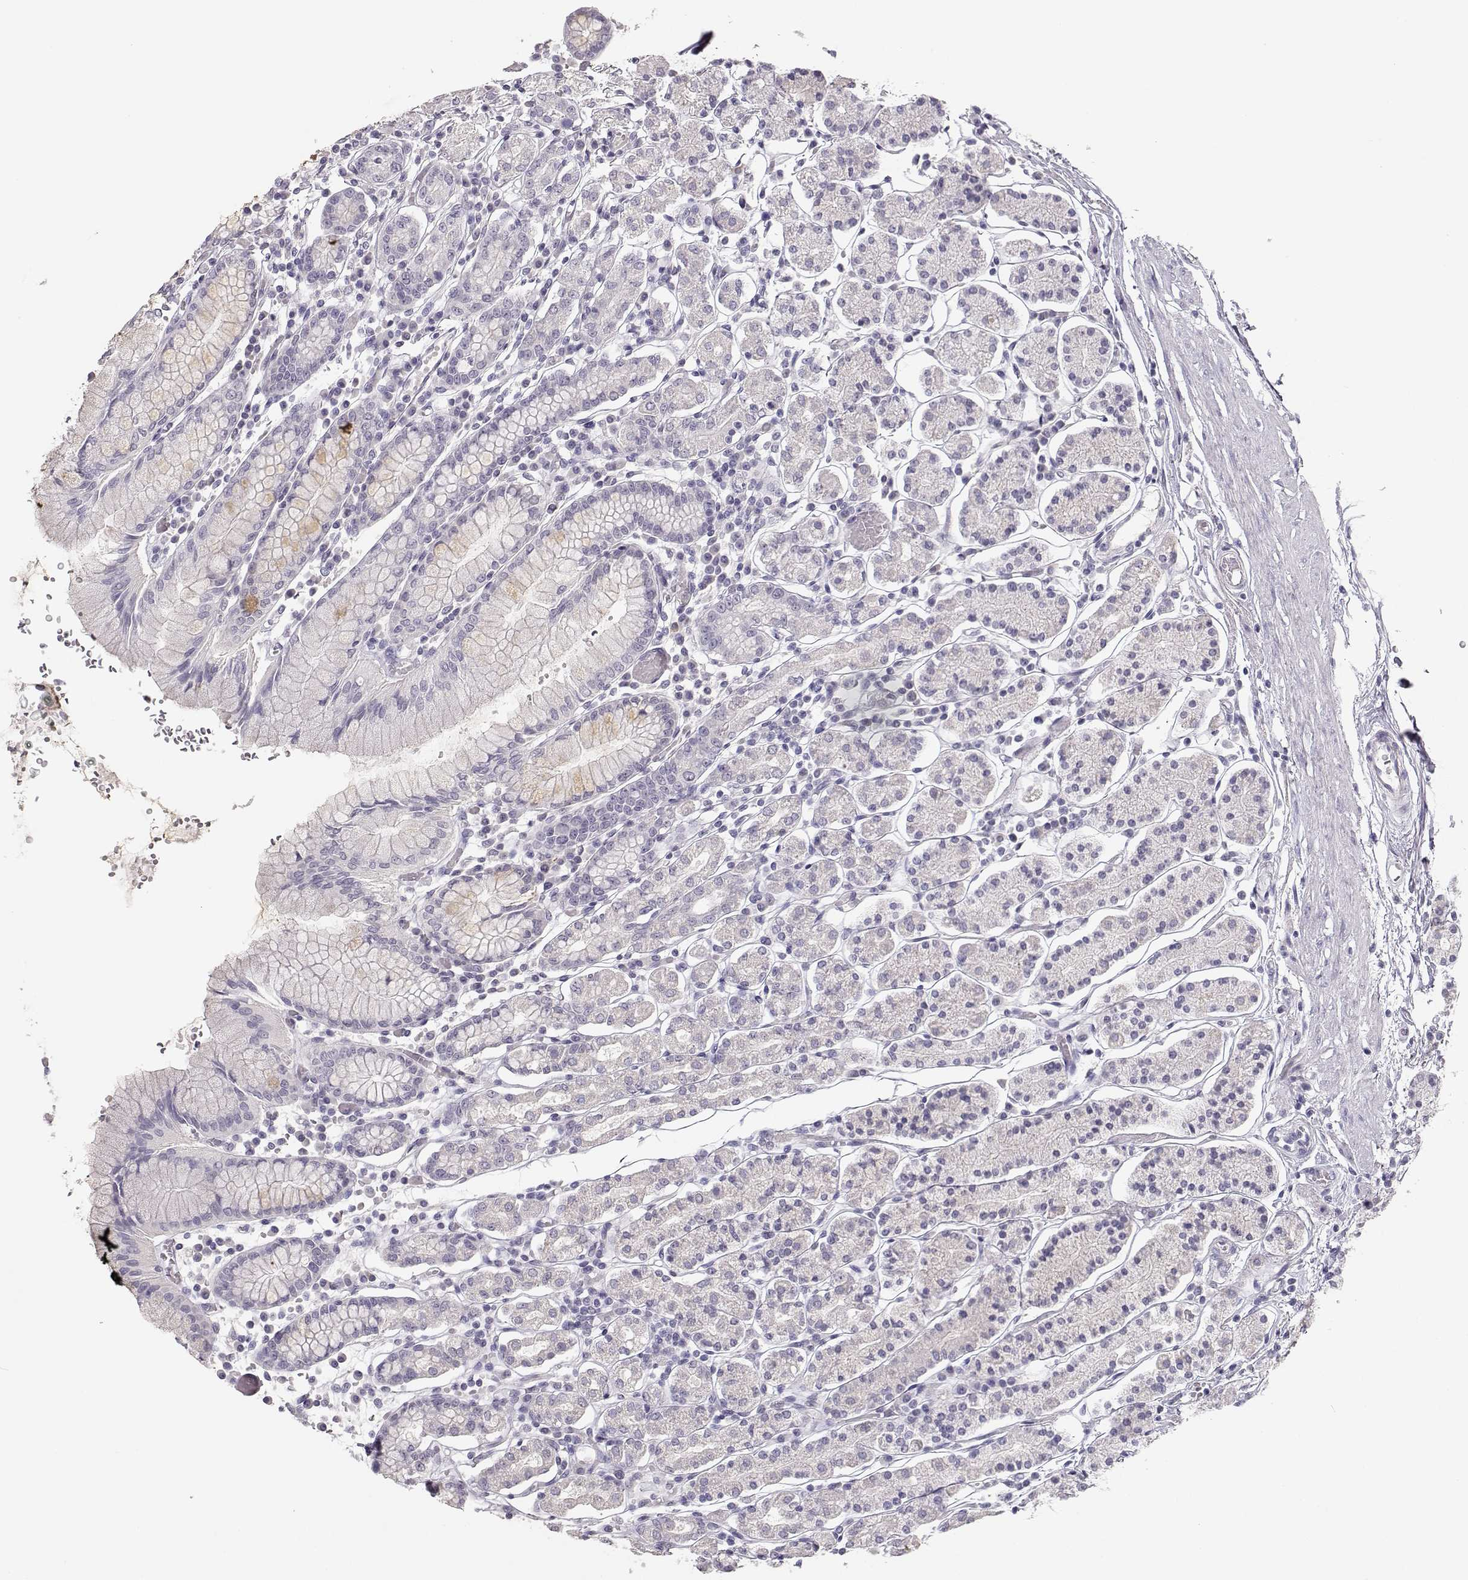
{"staining": {"intensity": "negative", "quantity": "none", "location": "none"}, "tissue": "stomach", "cell_type": "Glandular cells", "image_type": "normal", "snomed": [{"axis": "morphology", "description": "Normal tissue, NOS"}, {"axis": "topography", "description": "Stomach, upper"}, {"axis": "topography", "description": "Stomach"}], "caption": "Immunohistochemical staining of benign stomach demonstrates no significant staining in glandular cells. Brightfield microscopy of immunohistochemistry stained with DAB (3,3'-diaminobenzidine) (brown) and hematoxylin (blue), captured at high magnification.", "gene": "TKTL1", "patient": {"sex": "male", "age": 62}}